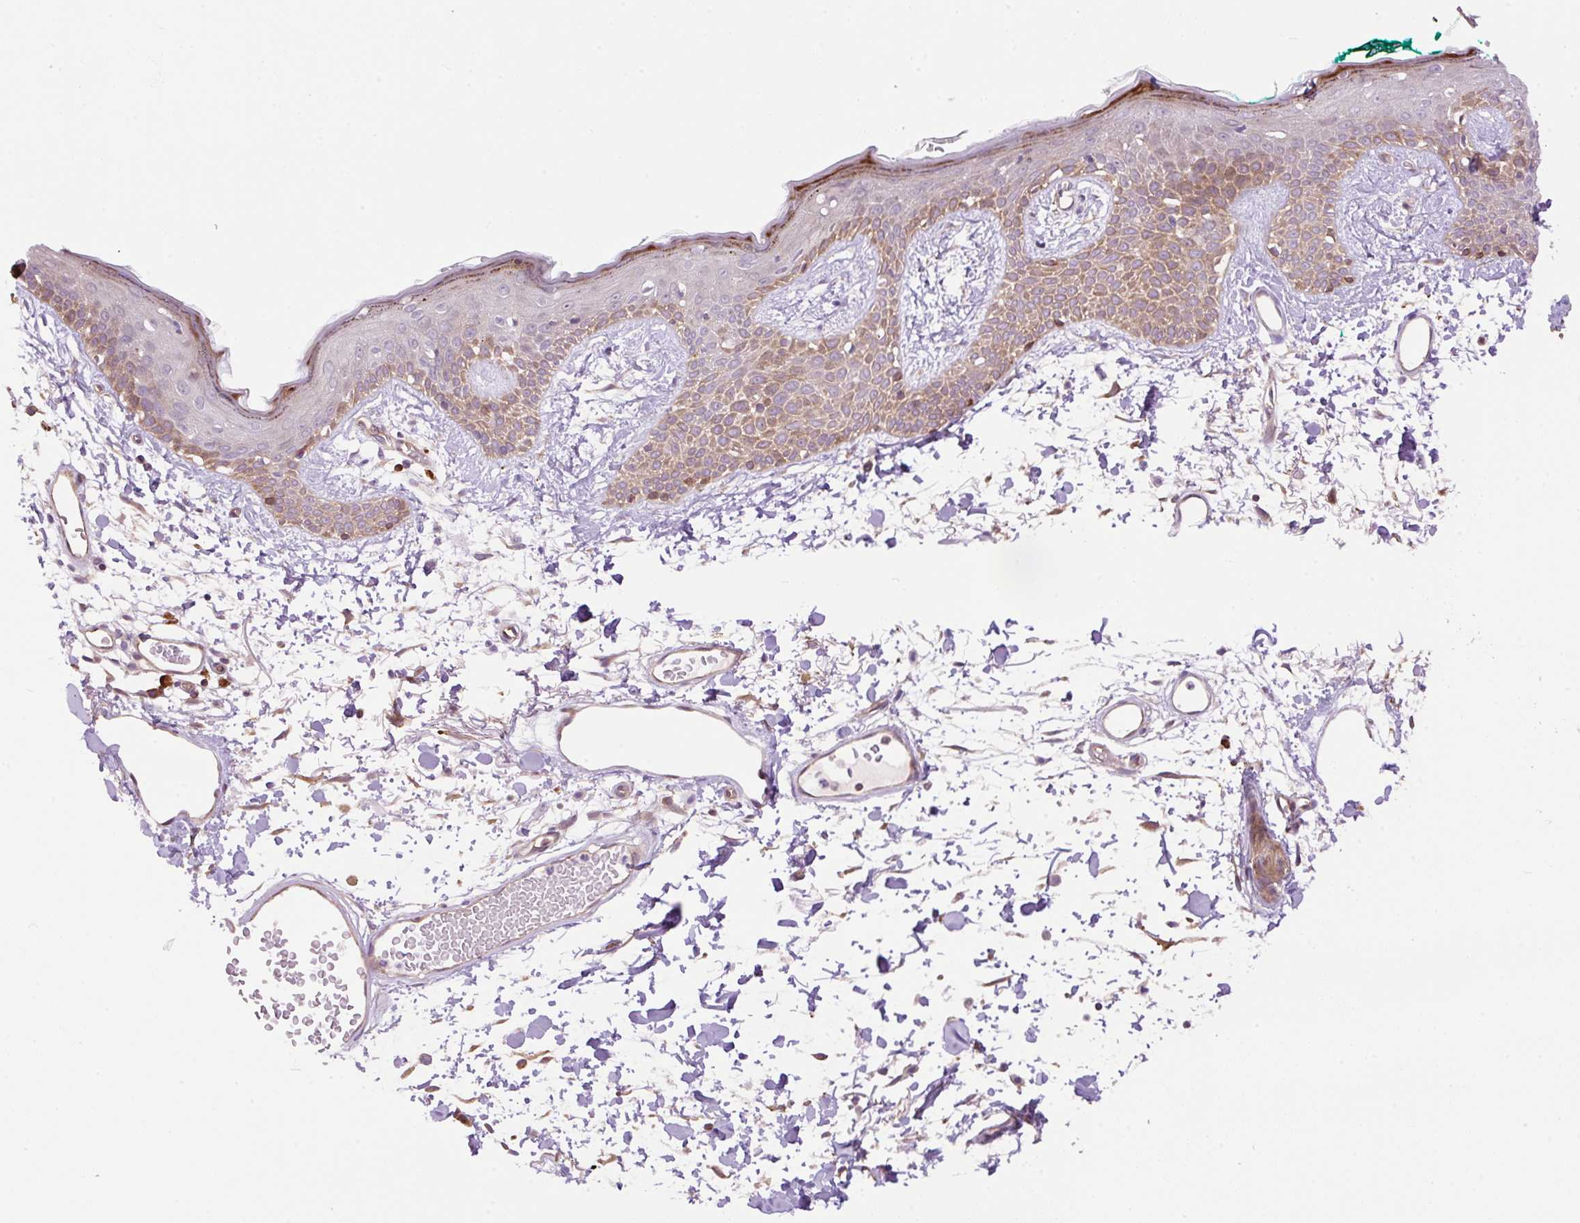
{"staining": {"intensity": "moderate", "quantity": "25%-75%", "location": "cytoplasmic/membranous"}, "tissue": "skin", "cell_type": "Fibroblasts", "image_type": "normal", "snomed": [{"axis": "morphology", "description": "Normal tissue, NOS"}, {"axis": "topography", "description": "Skin"}], "caption": "Protein staining of normal skin reveals moderate cytoplasmic/membranous positivity in approximately 25%-75% of fibroblasts.", "gene": "PPME1", "patient": {"sex": "male", "age": 79}}